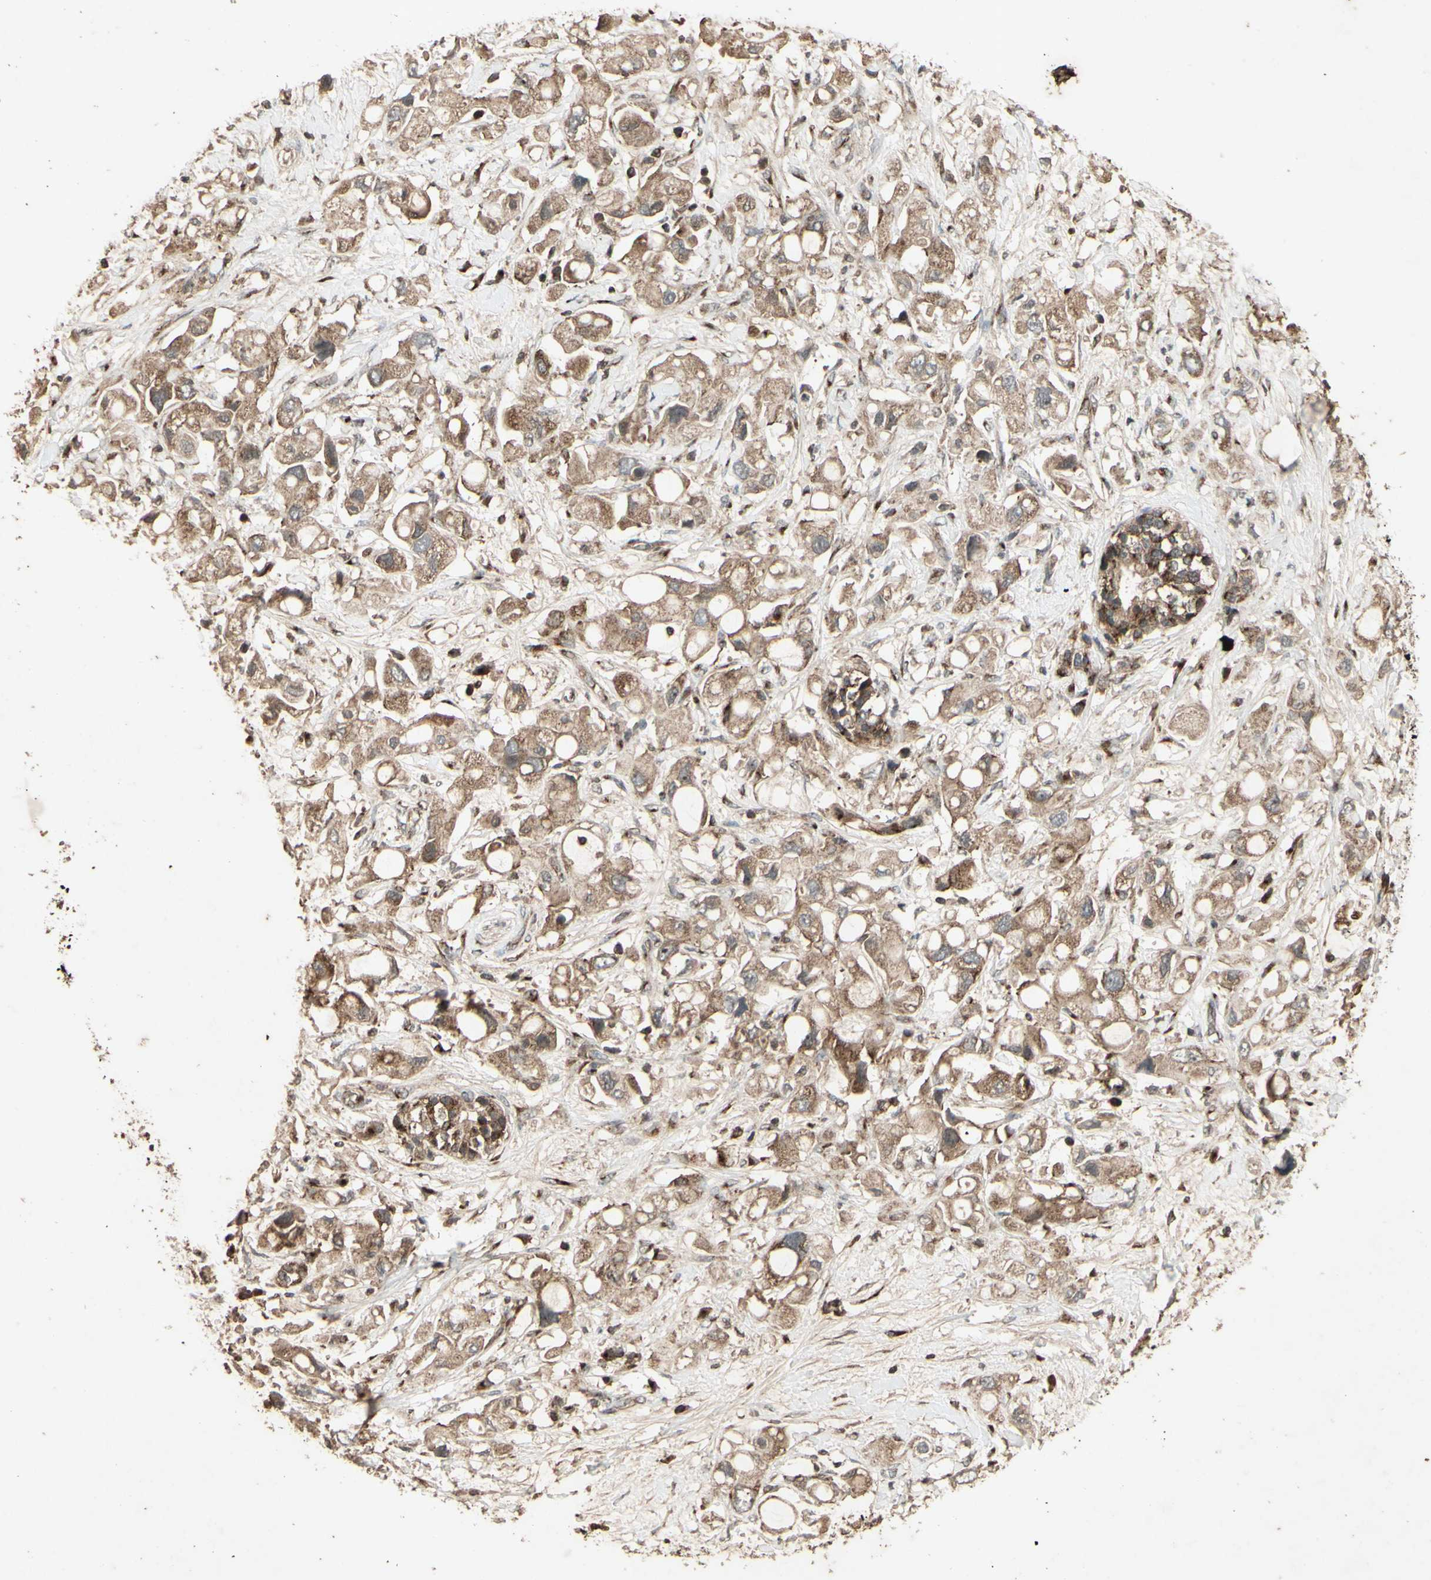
{"staining": {"intensity": "moderate", "quantity": ">75%", "location": "cytoplasmic/membranous"}, "tissue": "pancreatic cancer", "cell_type": "Tumor cells", "image_type": "cancer", "snomed": [{"axis": "morphology", "description": "Adenocarcinoma, NOS"}, {"axis": "topography", "description": "Pancreas"}], "caption": "Immunohistochemistry histopathology image of adenocarcinoma (pancreatic) stained for a protein (brown), which shows medium levels of moderate cytoplasmic/membranous staining in about >75% of tumor cells.", "gene": "AP1G1", "patient": {"sex": "female", "age": 56}}